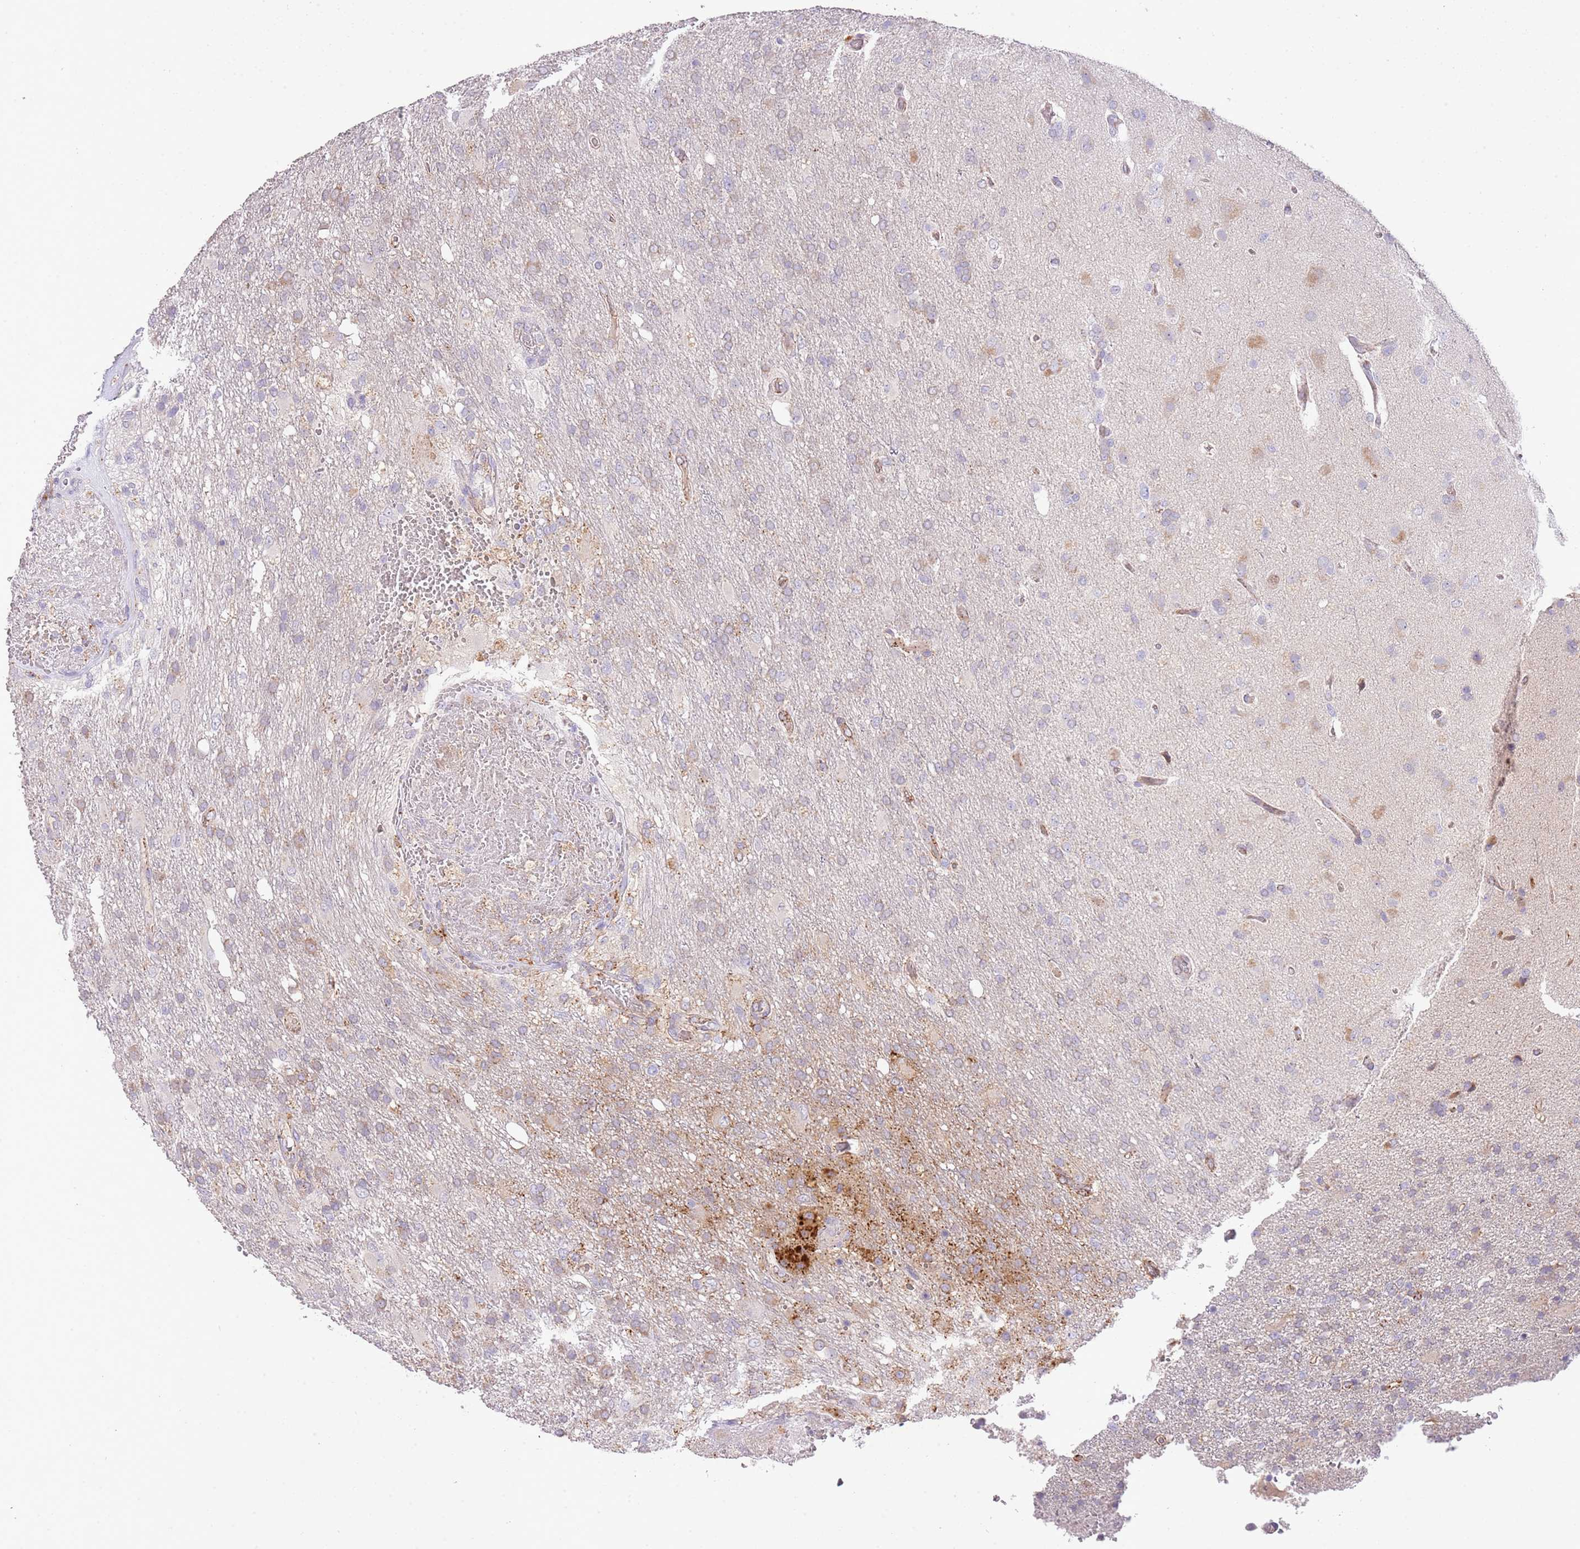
{"staining": {"intensity": "weak", "quantity": "<25%", "location": "cytoplasmic/membranous"}, "tissue": "glioma", "cell_type": "Tumor cells", "image_type": "cancer", "snomed": [{"axis": "morphology", "description": "Glioma, malignant, High grade"}, {"axis": "topography", "description": "Brain"}], "caption": "Malignant high-grade glioma was stained to show a protein in brown. There is no significant expression in tumor cells. Nuclei are stained in blue.", "gene": "ABHD17A", "patient": {"sex": "female", "age": 74}}